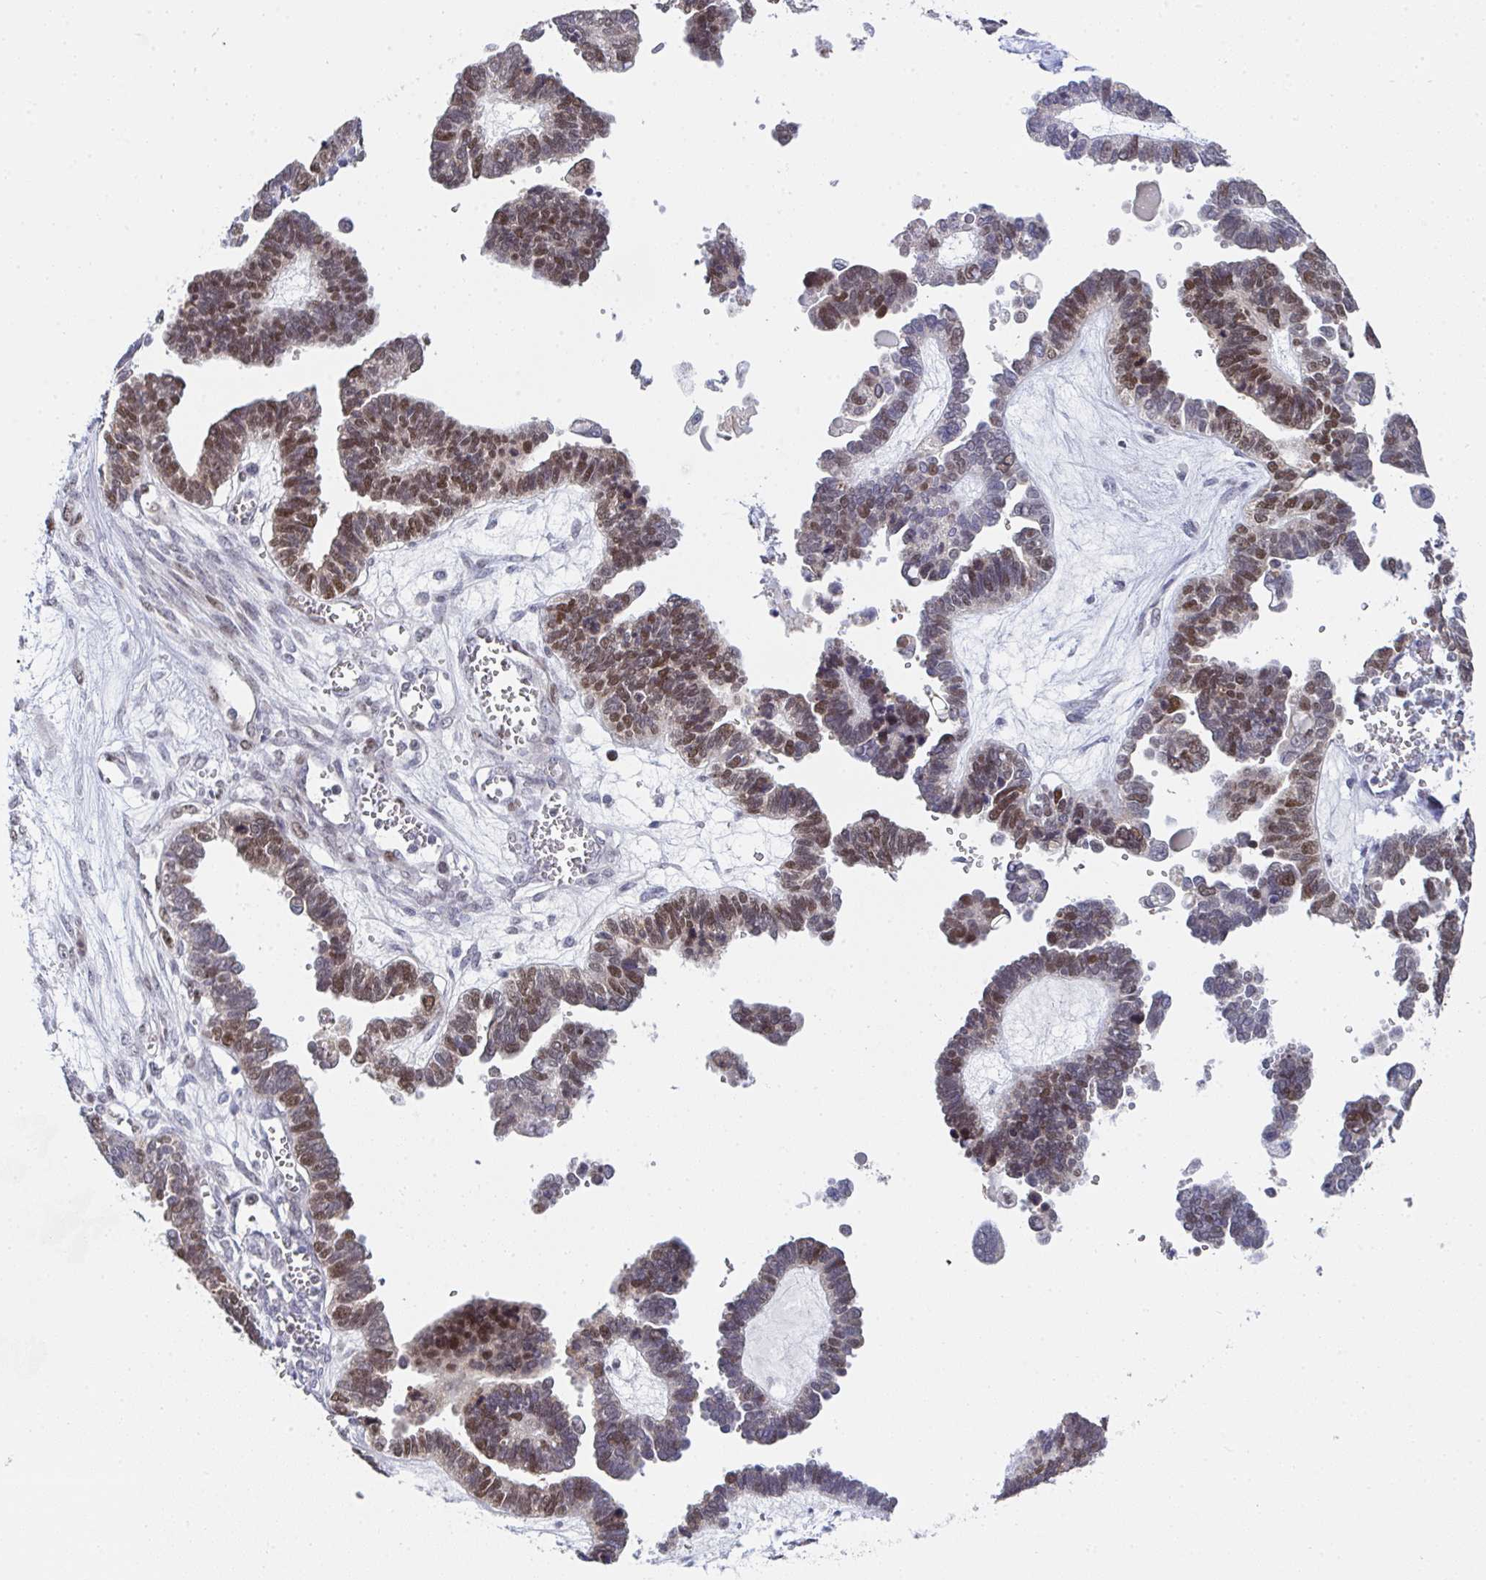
{"staining": {"intensity": "moderate", "quantity": ">75%", "location": "nuclear"}, "tissue": "ovarian cancer", "cell_type": "Tumor cells", "image_type": "cancer", "snomed": [{"axis": "morphology", "description": "Cystadenocarcinoma, serous, NOS"}, {"axis": "topography", "description": "Ovary"}], "caption": "Tumor cells display moderate nuclear expression in about >75% of cells in serous cystadenocarcinoma (ovarian).", "gene": "GINS2", "patient": {"sex": "female", "age": 51}}